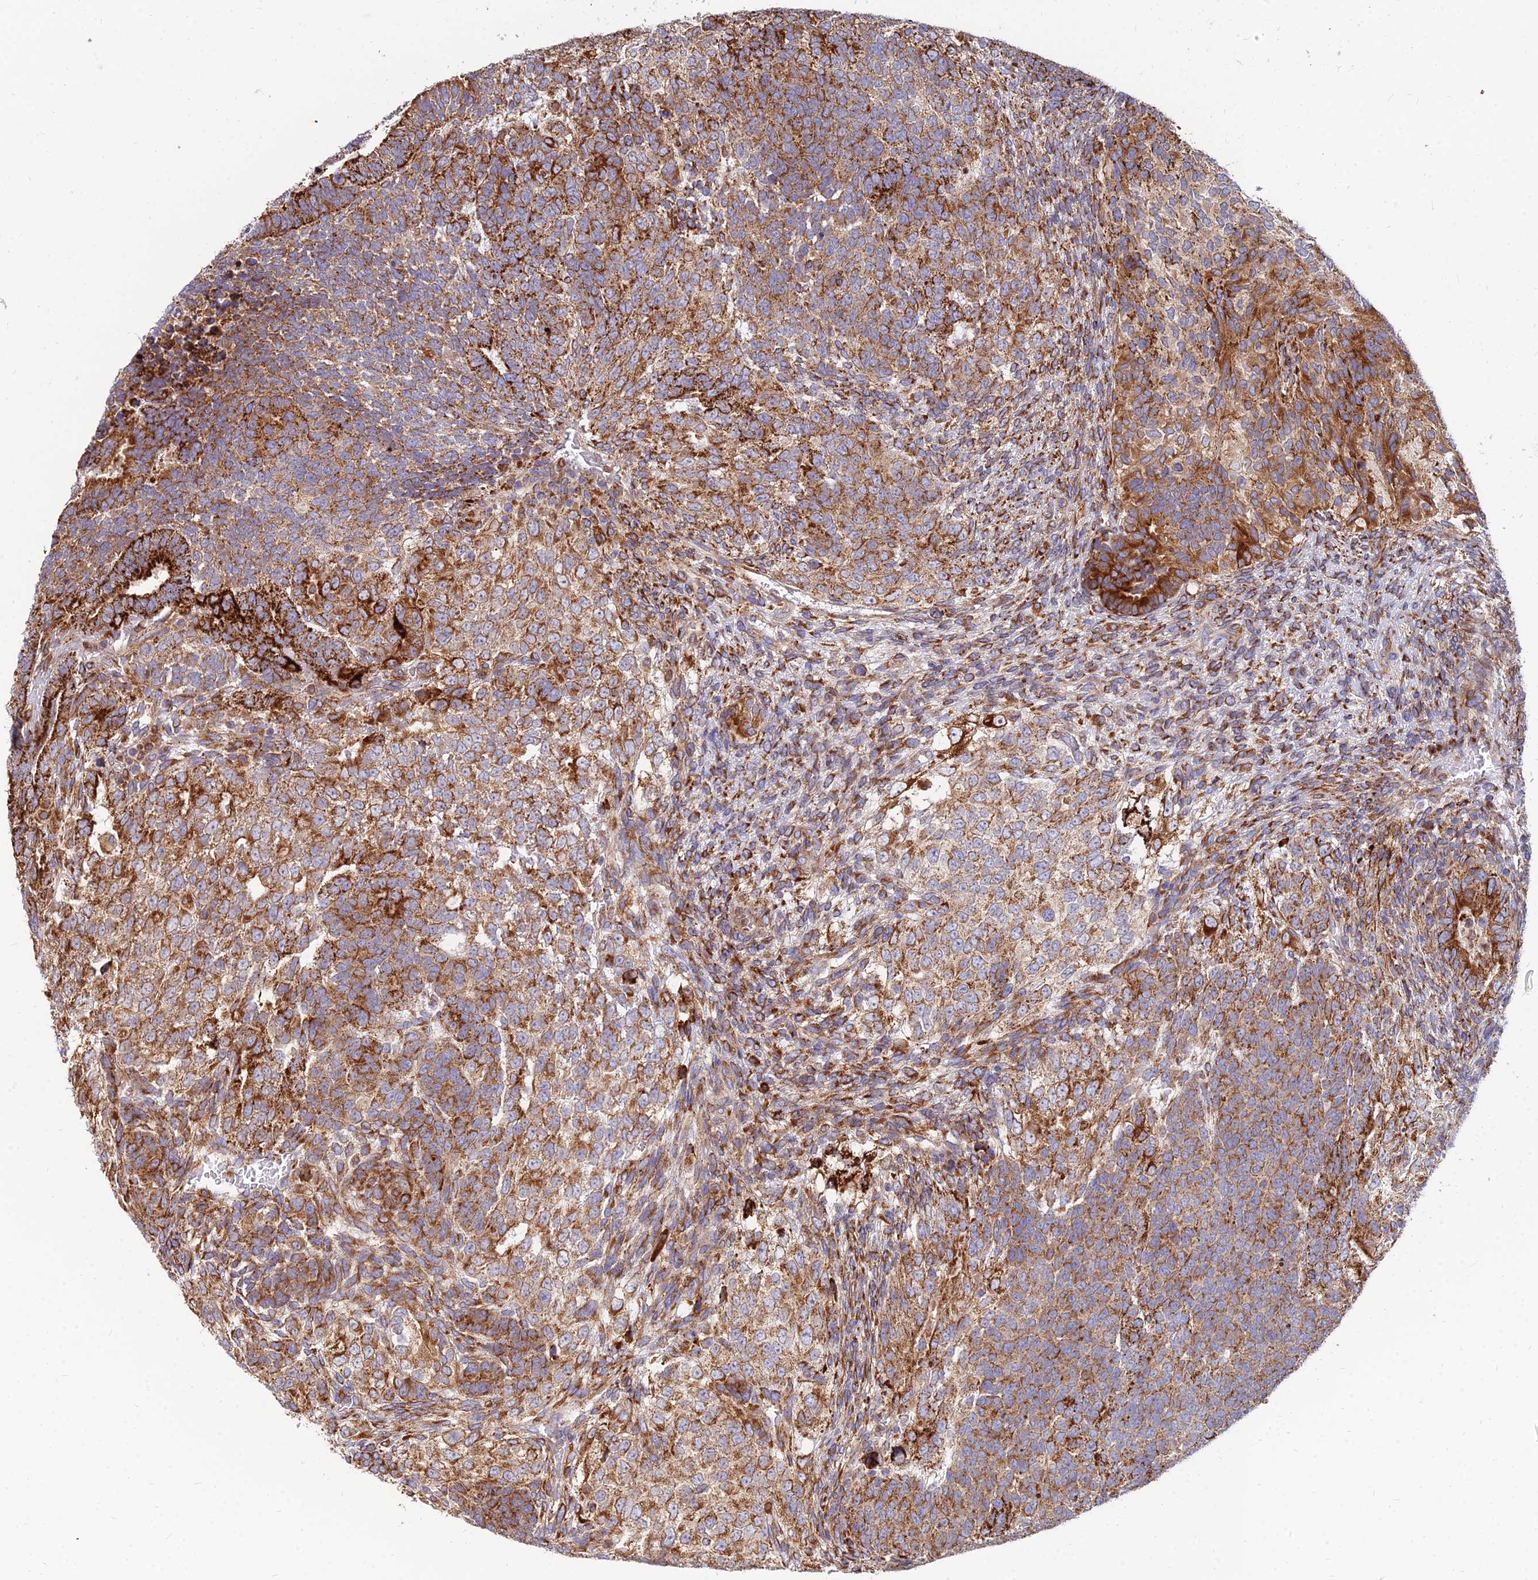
{"staining": {"intensity": "moderate", "quantity": ">75%", "location": "cytoplasmic/membranous"}, "tissue": "testis cancer", "cell_type": "Tumor cells", "image_type": "cancer", "snomed": [{"axis": "morphology", "description": "Carcinoma, Embryonal, NOS"}, {"axis": "topography", "description": "Testis"}], "caption": "Tumor cells exhibit medium levels of moderate cytoplasmic/membranous expression in about >75% of cells in human testis embryonal carcinoma.", "gene": "CCT6B", "patient": {"sex": "male", "age": 23}}